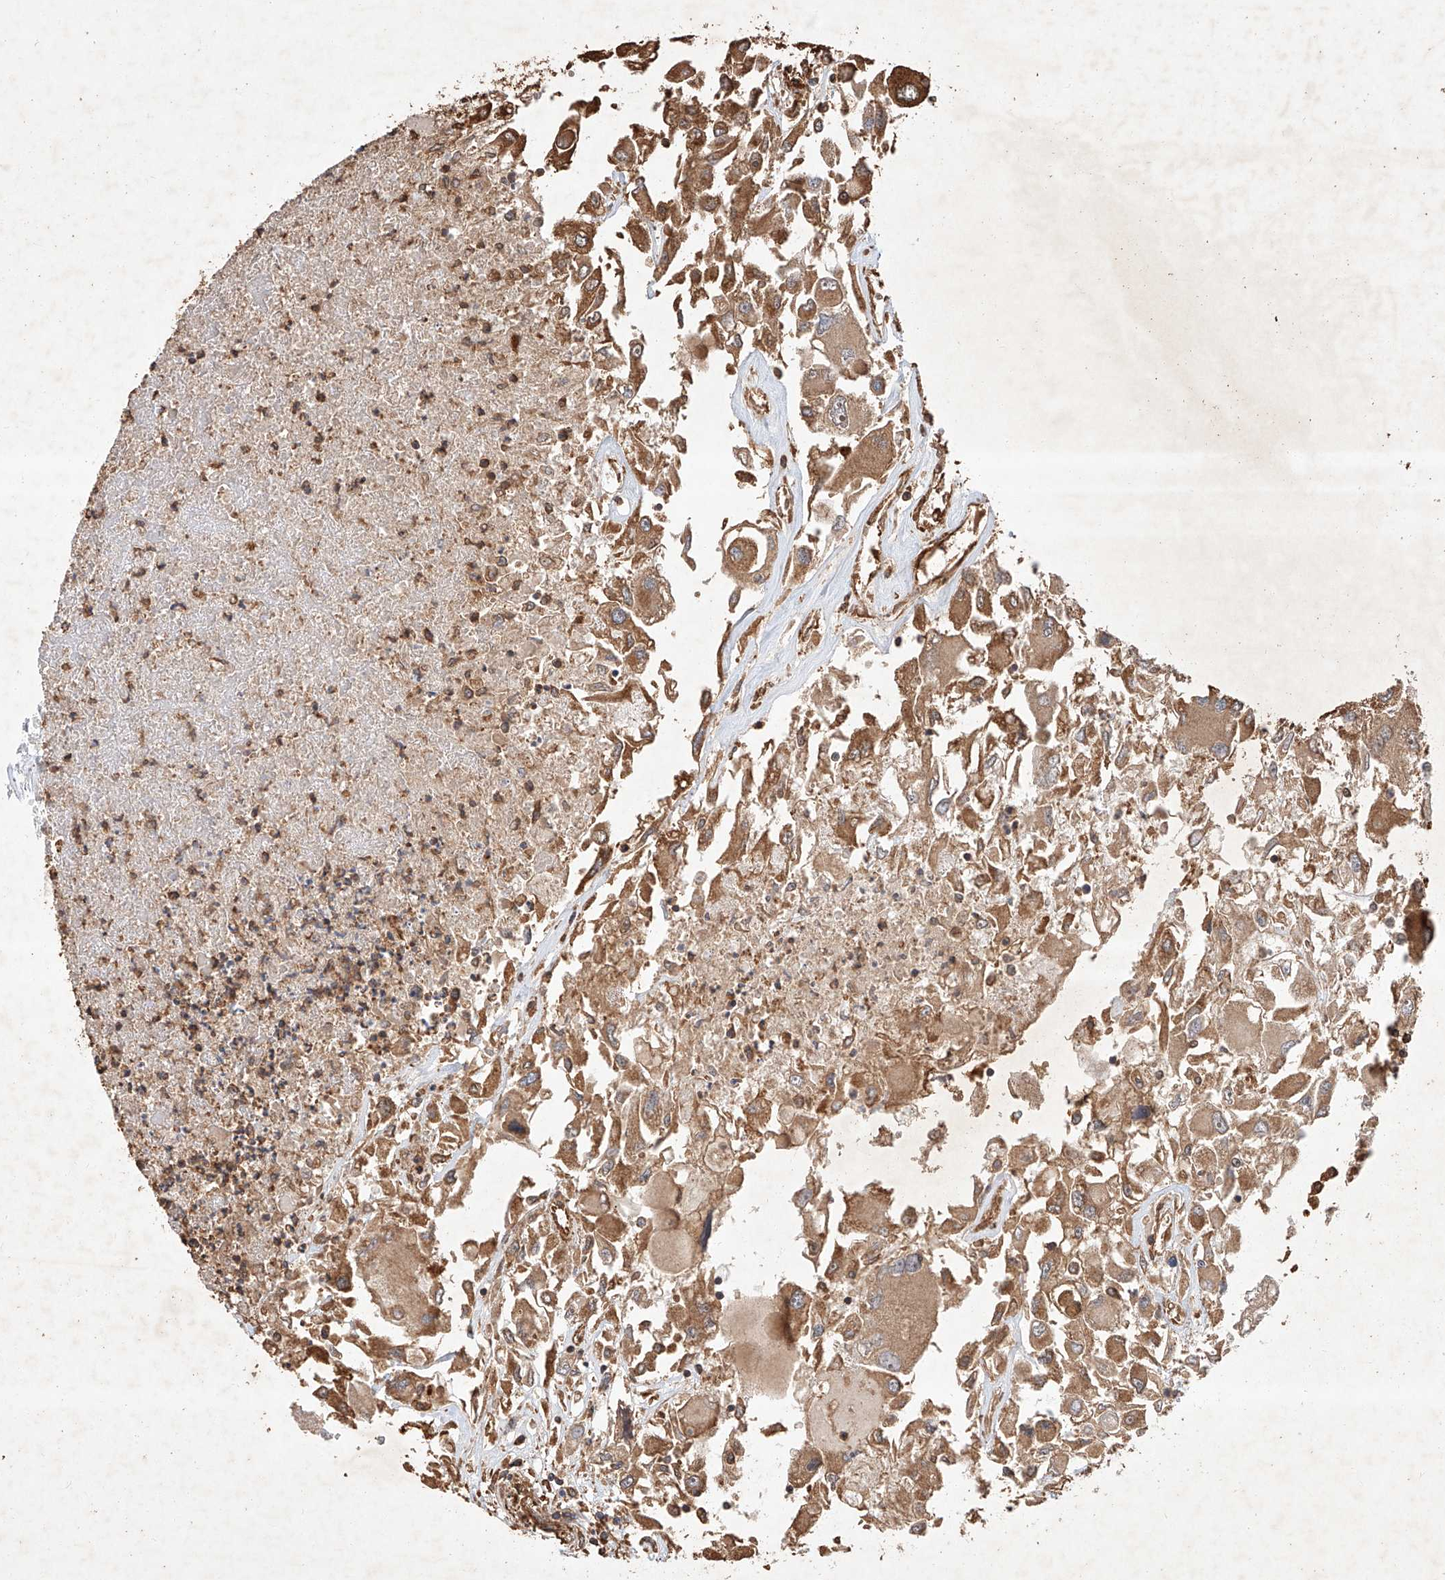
{"staining": {"intensity": "moderate", "quantity": ">75%", "location": "cytoplasmic/membranous"}, "tissue": "renal cancer", "cell_type": "Tumor cells", "image_type": "cancer", "snomed": [{"axis": "morphology", "description": "Adenocarcinoma, NOS"}, {"axis": "topography", "description": "Kidney"}], "caption": "This is an image of IHC staining of renal cancer, which shows moderate expression in the cytoplasmic/membranous of tumor cells.", "gene": "GHDC", "patient": {"sex": "female", "age": 52}}